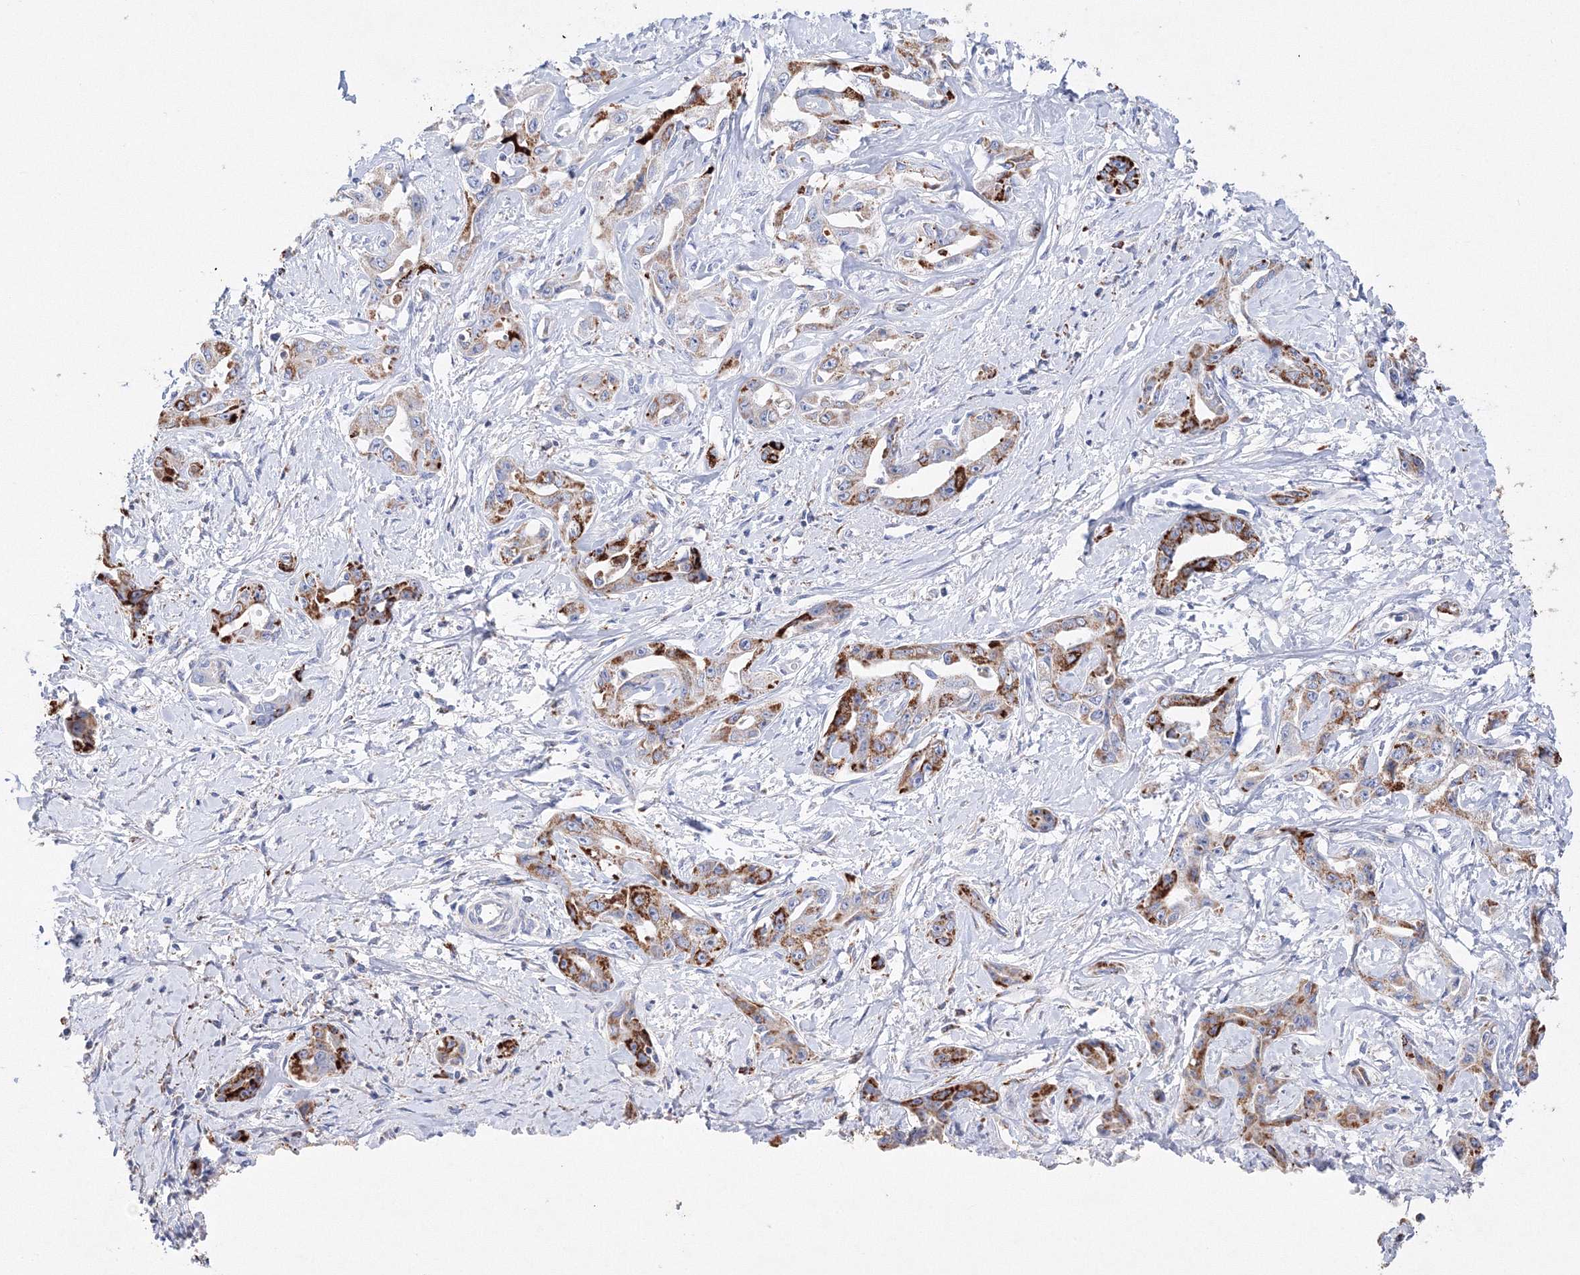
{"staining": {"intensity": "strong", "quantity": "25%-75%", "location": "cytoplasmic/membranous"}, "tissue": "liver cancer", "cell_type": "Tumor cells", "image_type": "cancer", "snomed": [{"axis": "morphology", "description": "Cholangiocarcinoma"}, {"axis": "topography", "description": "Liver"}], "caption": "Approximately 25%-75% of tumor cells in liver cancer reveal strong cytoplasmic/membranous protein staining as visualized by brown immunohistochemical staining.", "gene": "MERTK", "patient": {"sex": "male", "age": 59}}